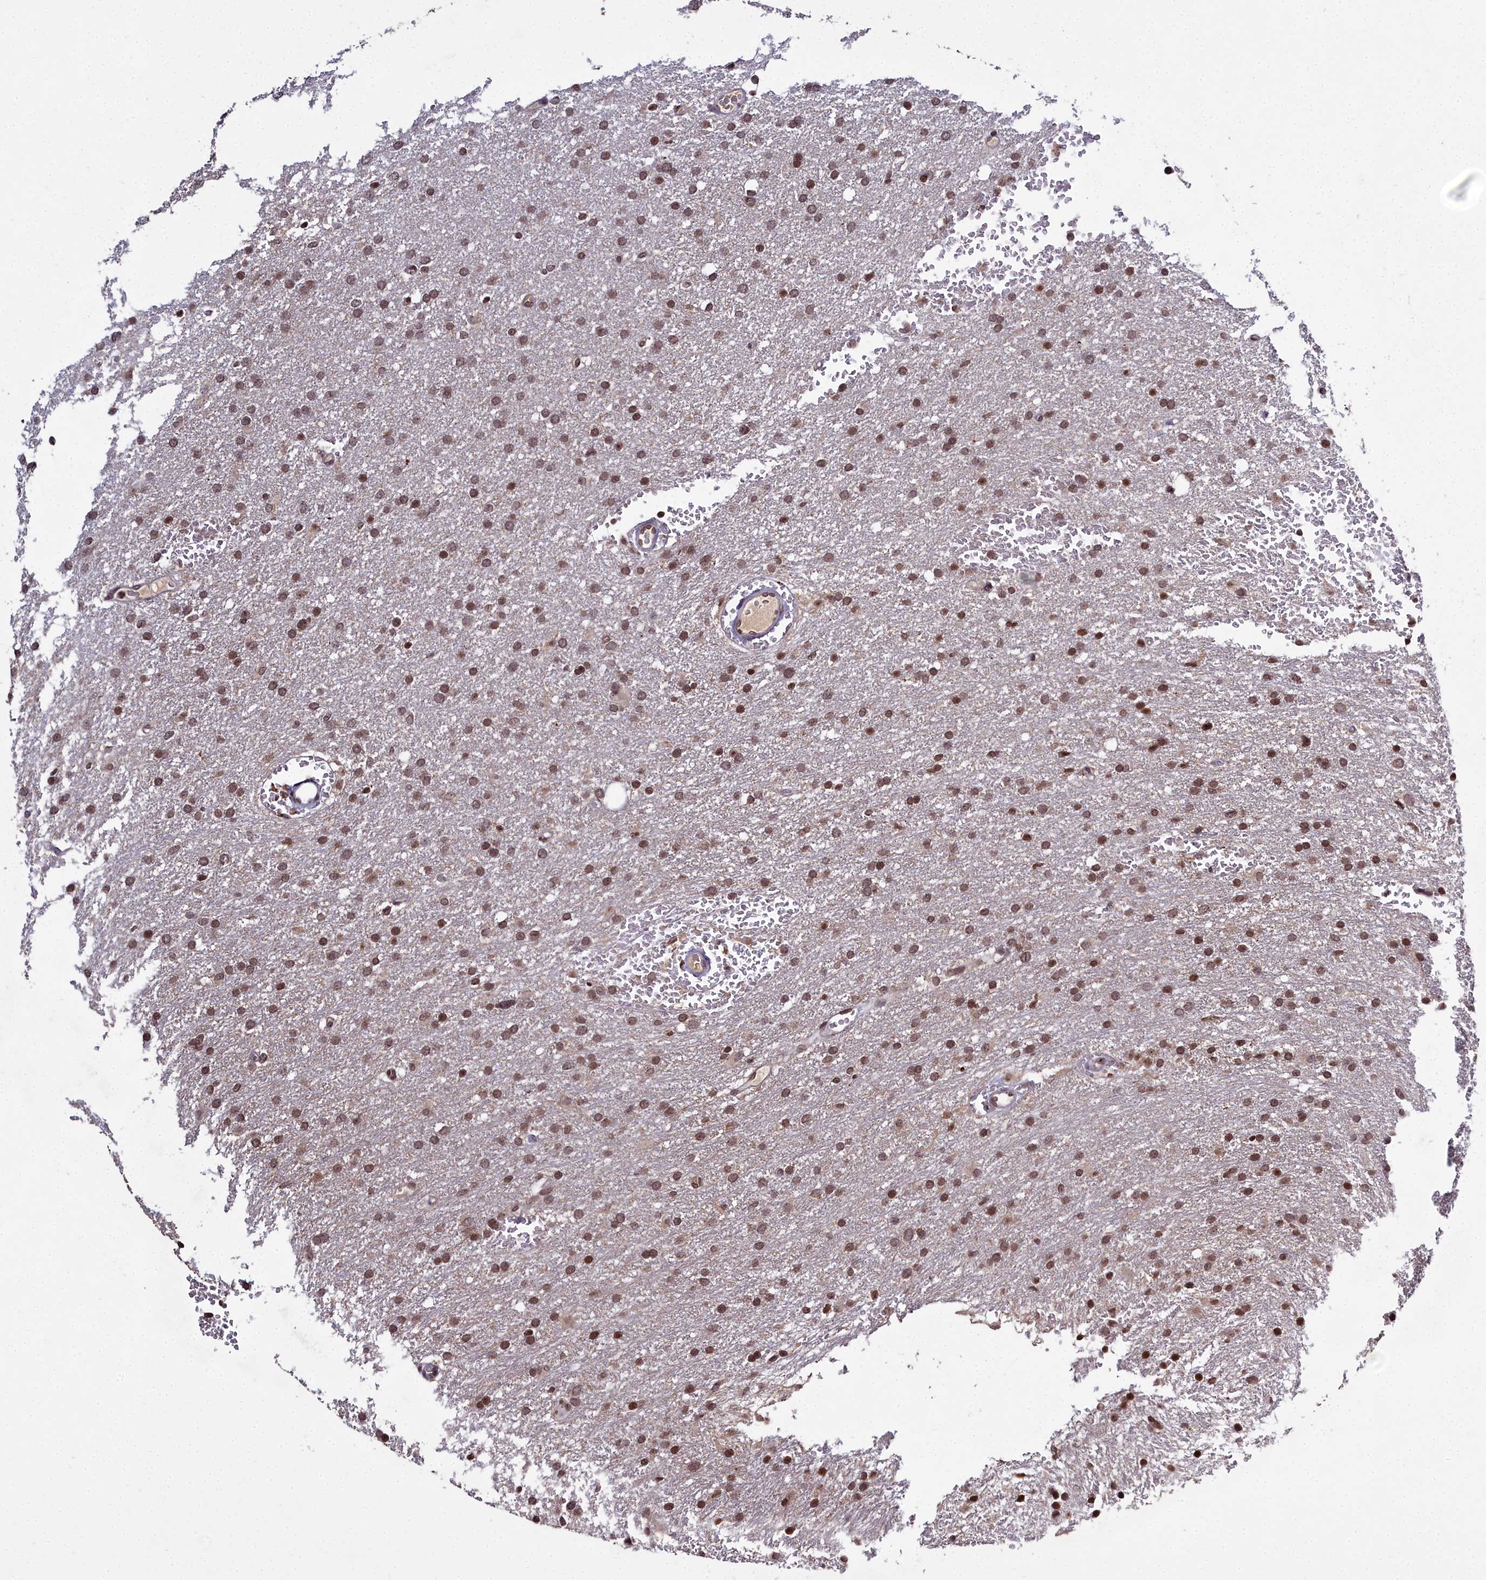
{"staining": {"intensity": "moderate", "quantity": ">75%", "location": "cytoplasmic/membranous,nuclear"}, "tissue": "glioma", "cell_type": "Tumor cells", "image_type": "cancer", "snomed": [{"axis": "morphology", "description": "Glioma, malignant, High grade"}, {"axis": "topography", "description": "Cerebral cortex"}], "caption": "A high-resolution image shows immunohistochemistry (IHC) staining of high-grade glioma (malignant), which shows moderate cytoplasmic/membranous and nuclear staining in about >75% of tumor cells.", "gene": "FZD4", "patient": {"sex": "female", "age": 36}}